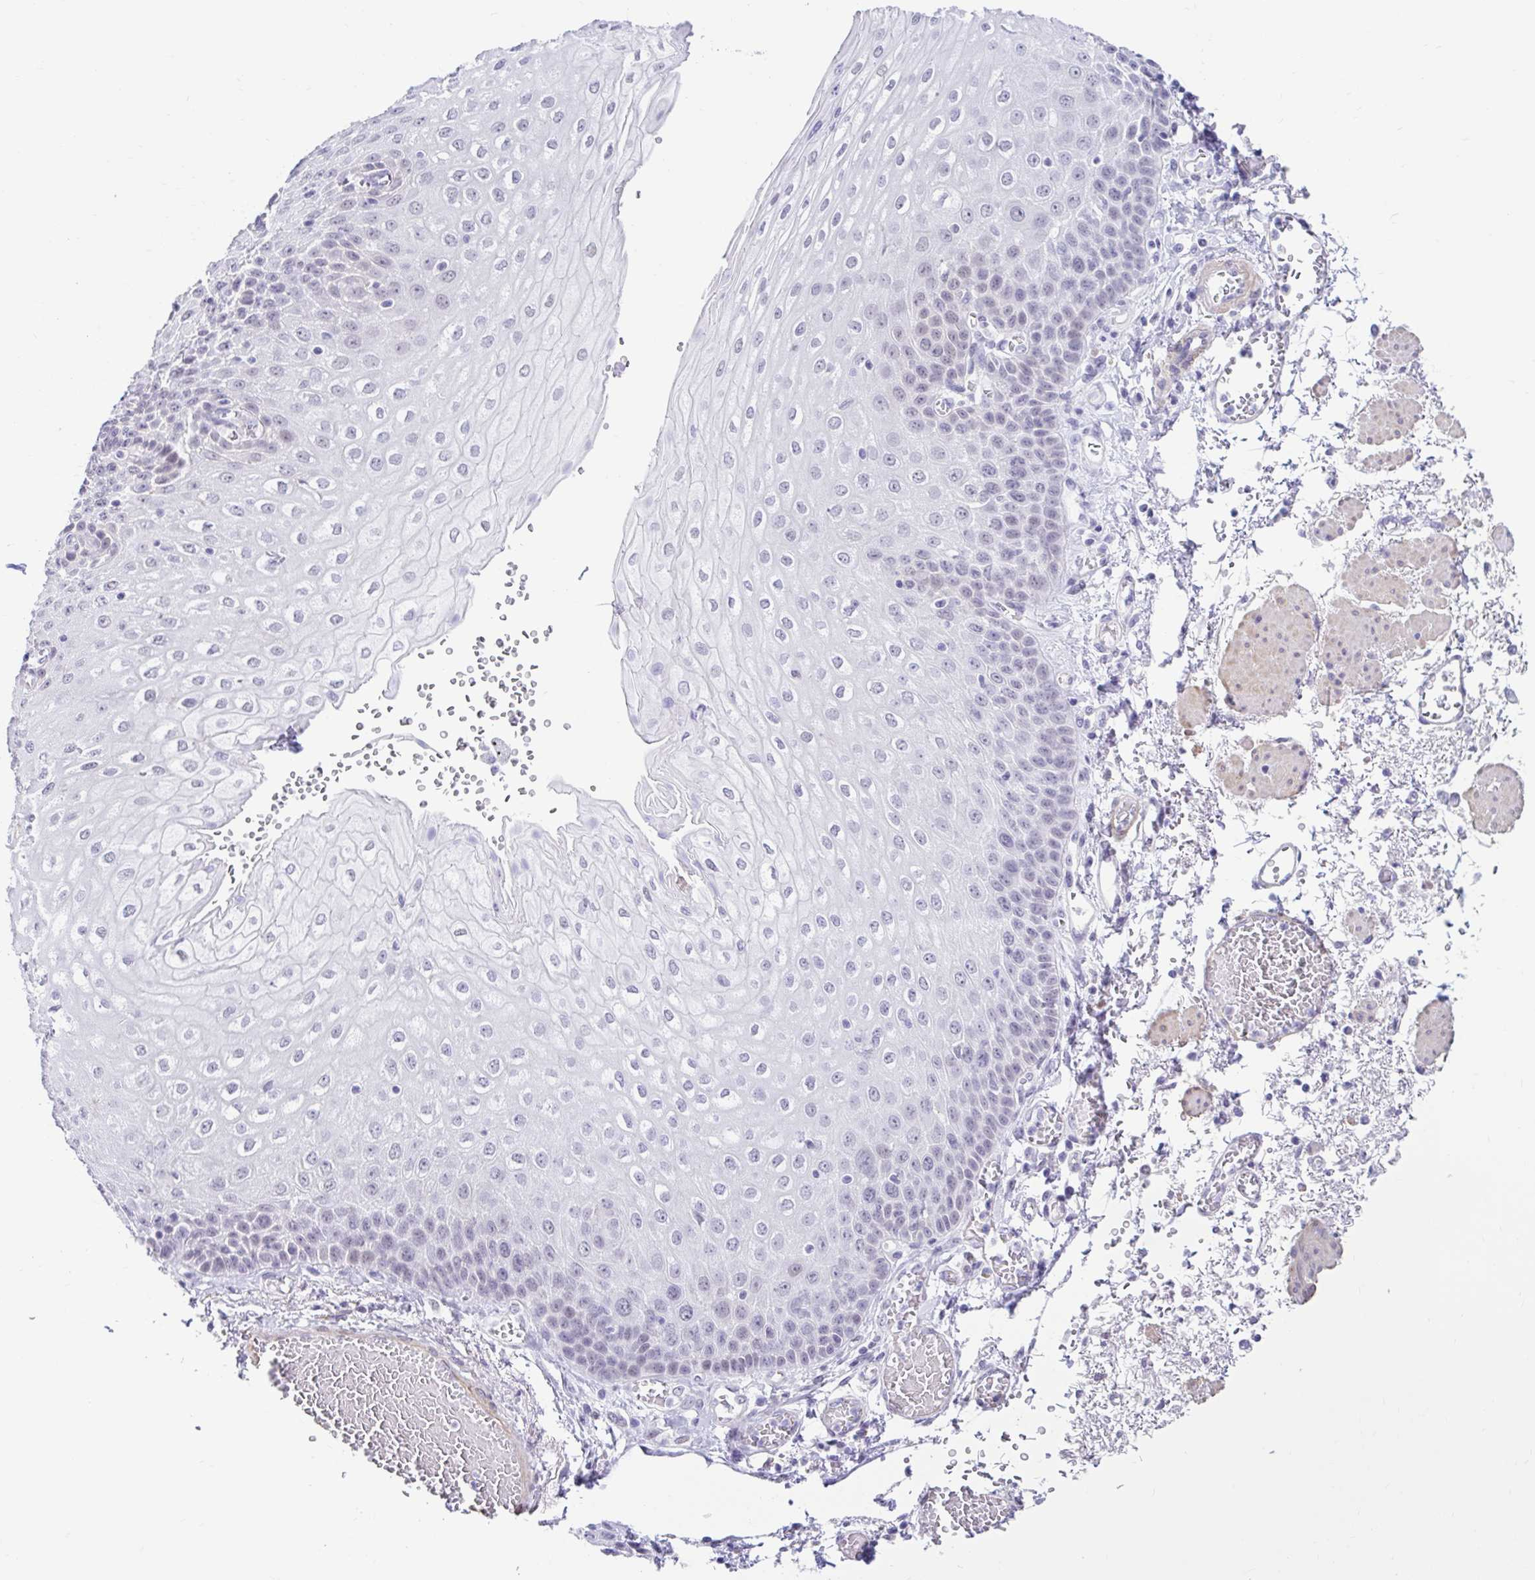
{"staining": {"intensity": "negative", "quantity": "none", "location": "none"}, "tissue": "esophagus", "cell_type": "Squamous epithelial cells", "image_type": "normal", "snomed": [{"axis": "morphology", "description": "Normal tissue, NOS"}, {"axis": "morphology", "description": "Adenocarcinoma, NOS"}, {"axis": "topography", "description": "Esophagus"}], "caption": "This photomicrograph is of normal esophagus stained with IHC to label a protein in brown with the nuclei are counter-stained blue. There is no staining in squamous epithelial cells. (DAB (3,3'-diaminobenzidine) immunohistochemistry (IHC) visualized using brightfield microscopy, high magnification).", "gene": "DCAF17", "patient": {"sex": "male", "age": 81}}